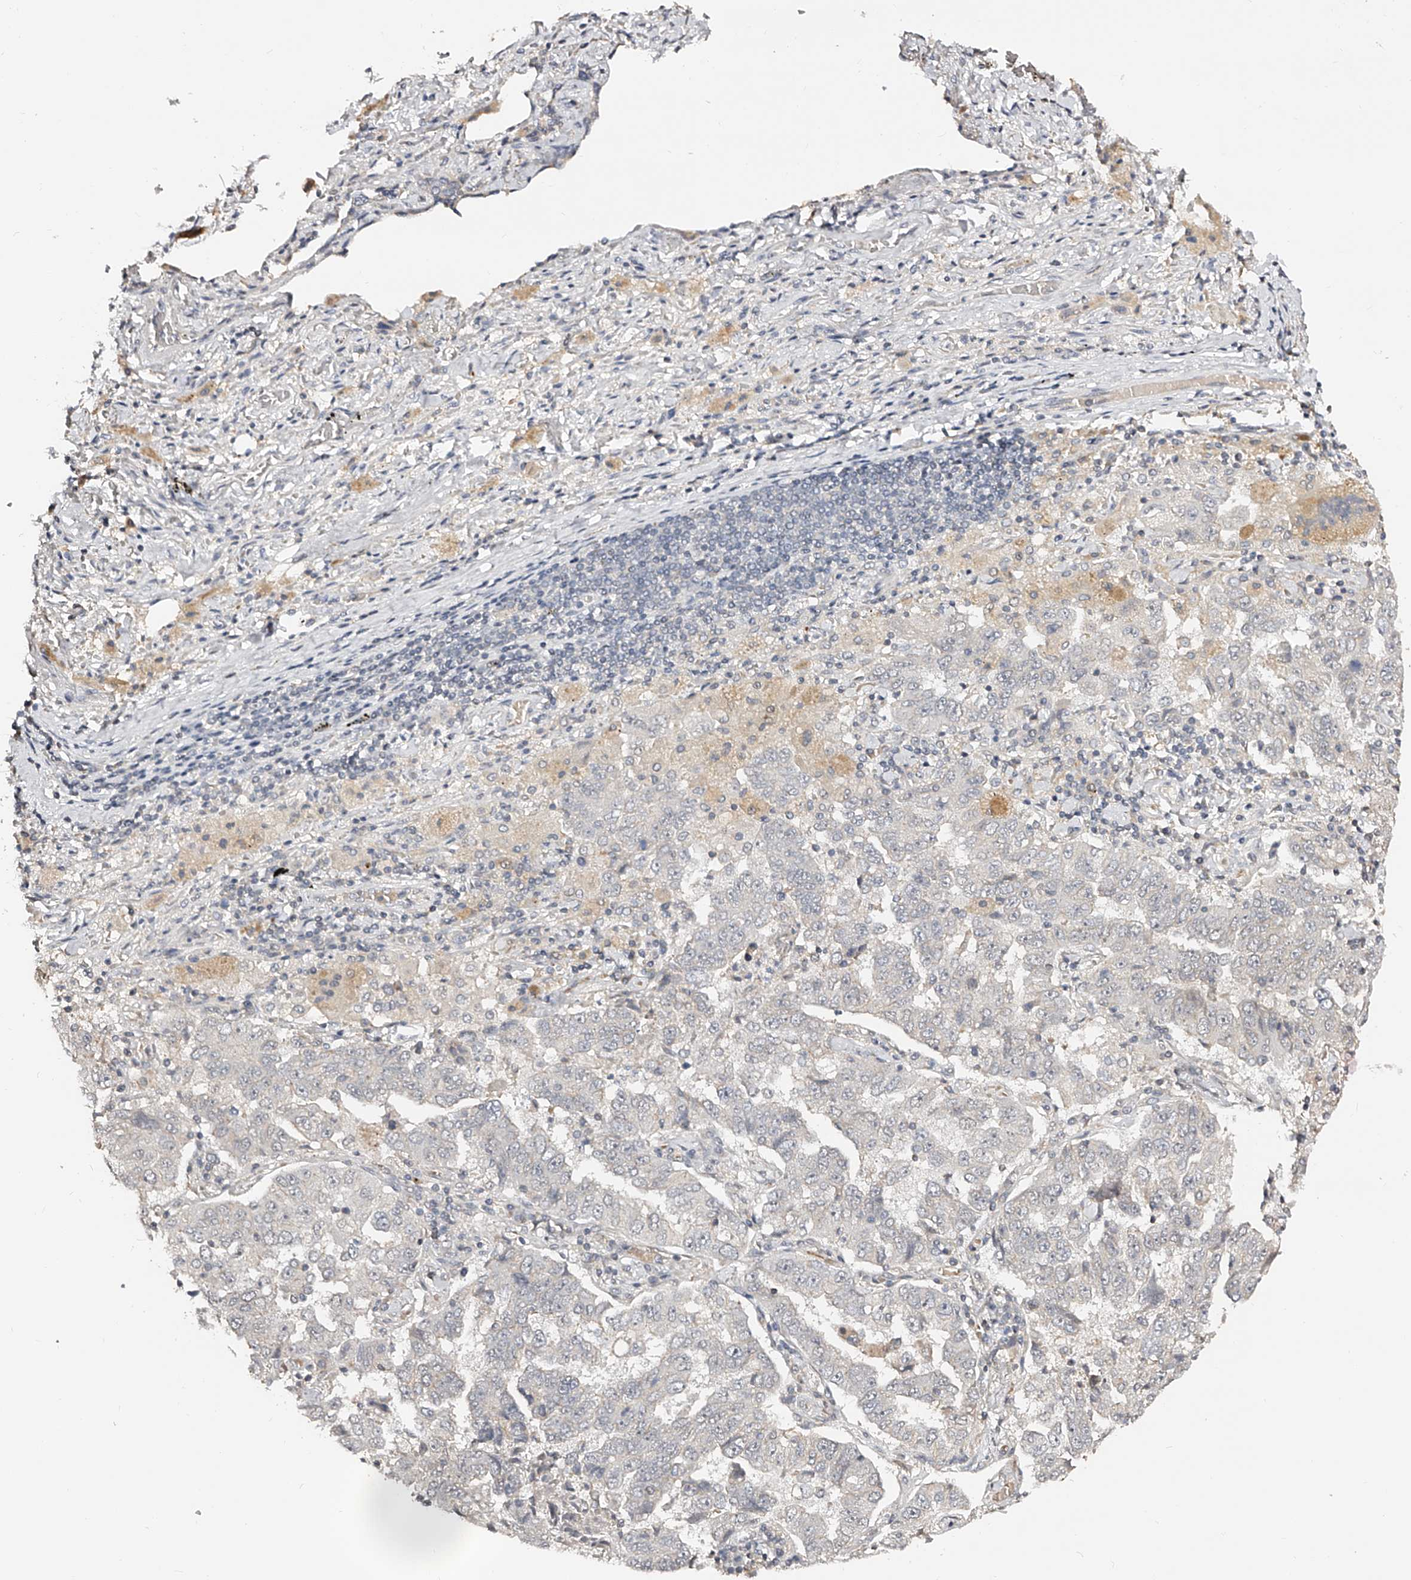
{"staining": {"intensity": "negative", "quantity": "none", "location": "none"}, "tissue": "lung cancer", "cell_type": "Tumor cells", "image_type": "cancer", "snomed": [{"axis": "morphology", "description": "Adenocarcinoma, NOS"}, {"axis": "topography", "description": "Lung"}], "caption": "Immunohistochemistry of human lung cancer (adenocarcinoma) shows no positivity in tumor cells.", "gene": "ZNF789", "patient": {"sex": "female", "age": 51}}